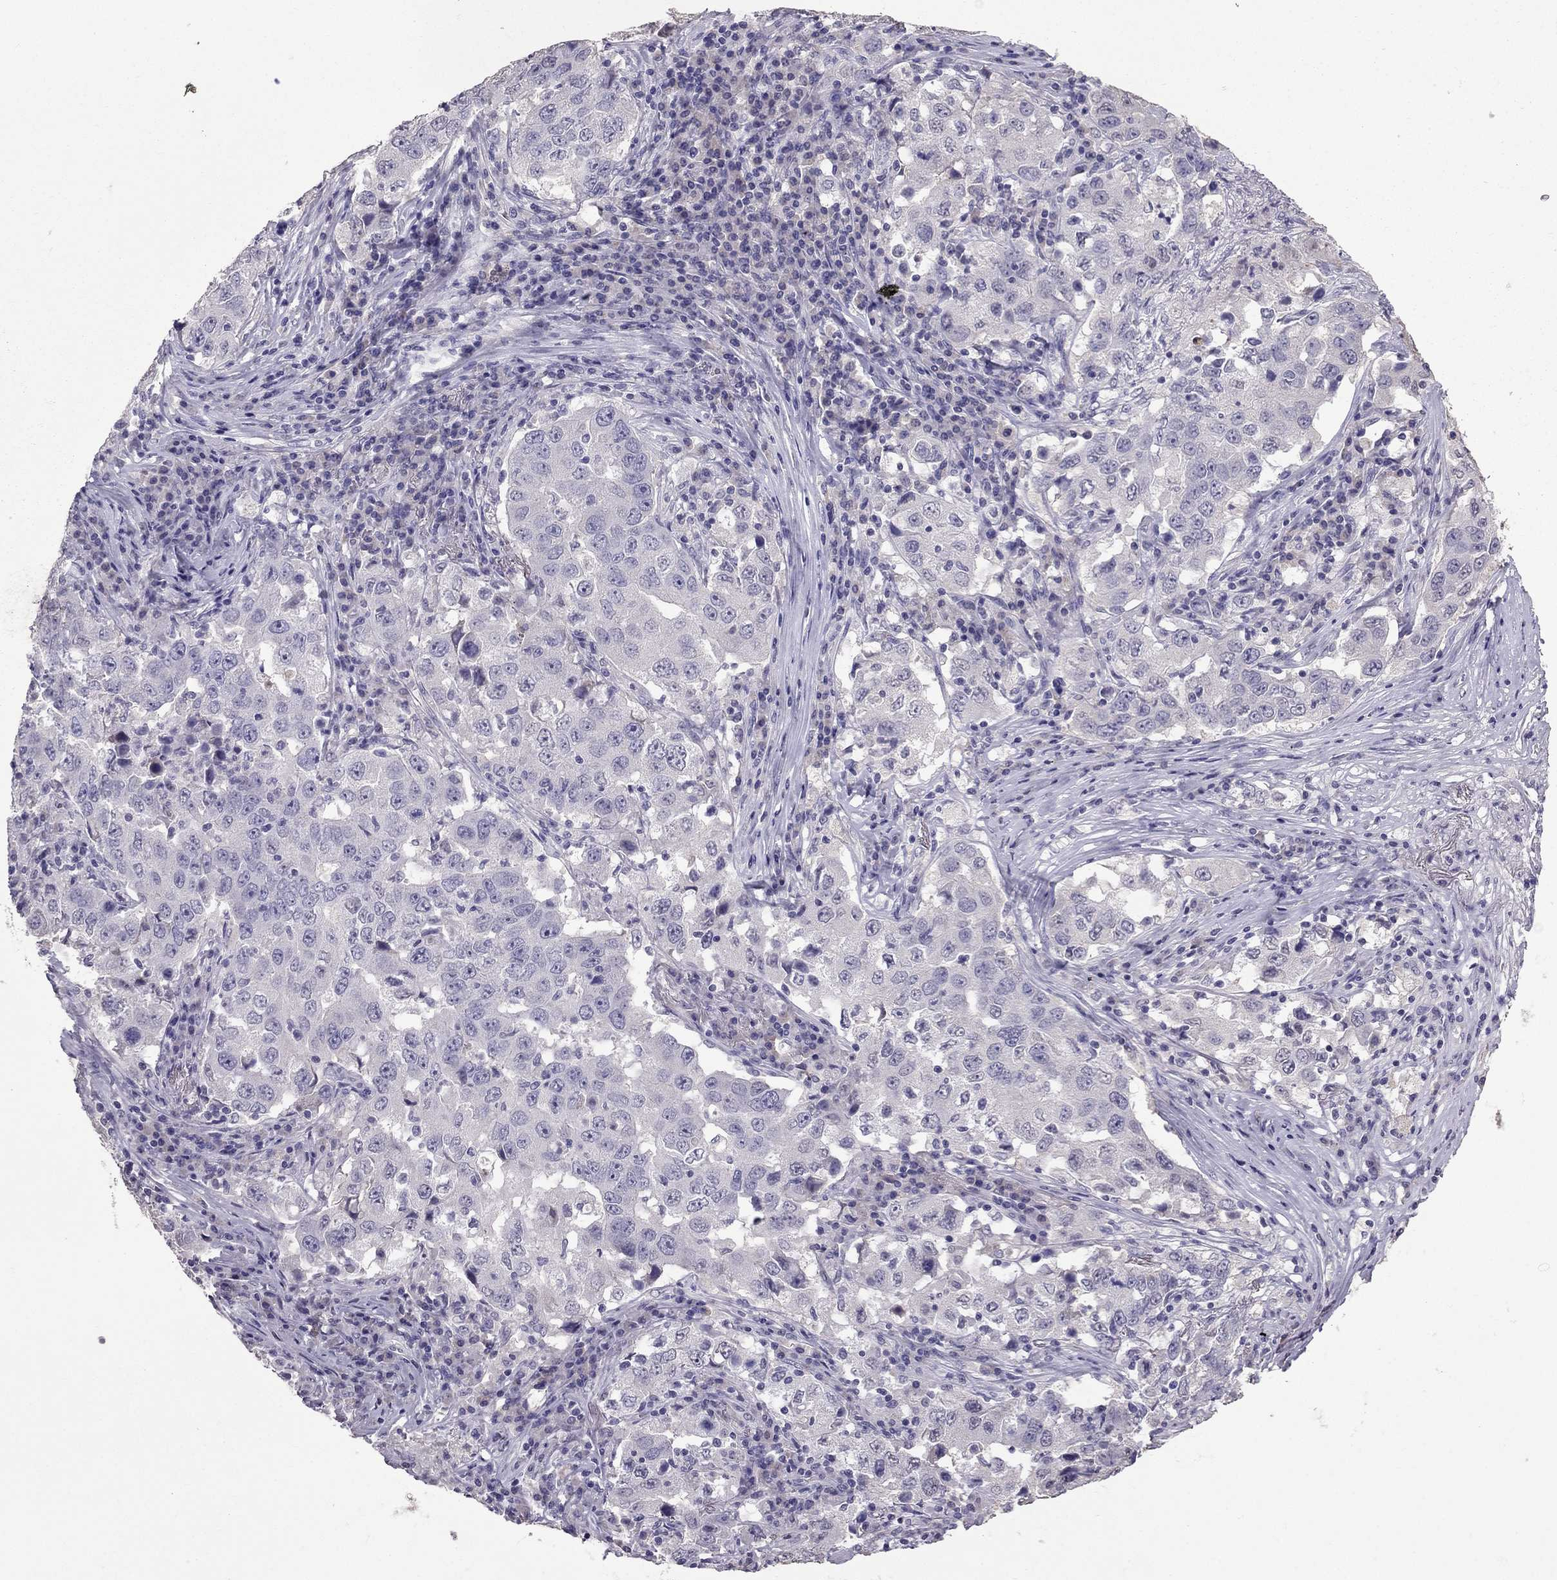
{"staining": {"intensity": "negative", "quantity": "none", "location": "none"}, "tissue": "lung cancer", "cell_type": "Tumor cells", "image_type": "cancer", "snomed": [{"axis": "morphology", "description": "Adenocarcinoma, NOS"}, {"axis": "topography", "description": "Lung"}], "caption": "An IHC histopathology image of adenocarcinoma (lung) is shown. There is no staining in tumor cells of adenocarcinoma (lung).", "gene": "SCG5", "patient": {"sex": "male", "age": 73}}